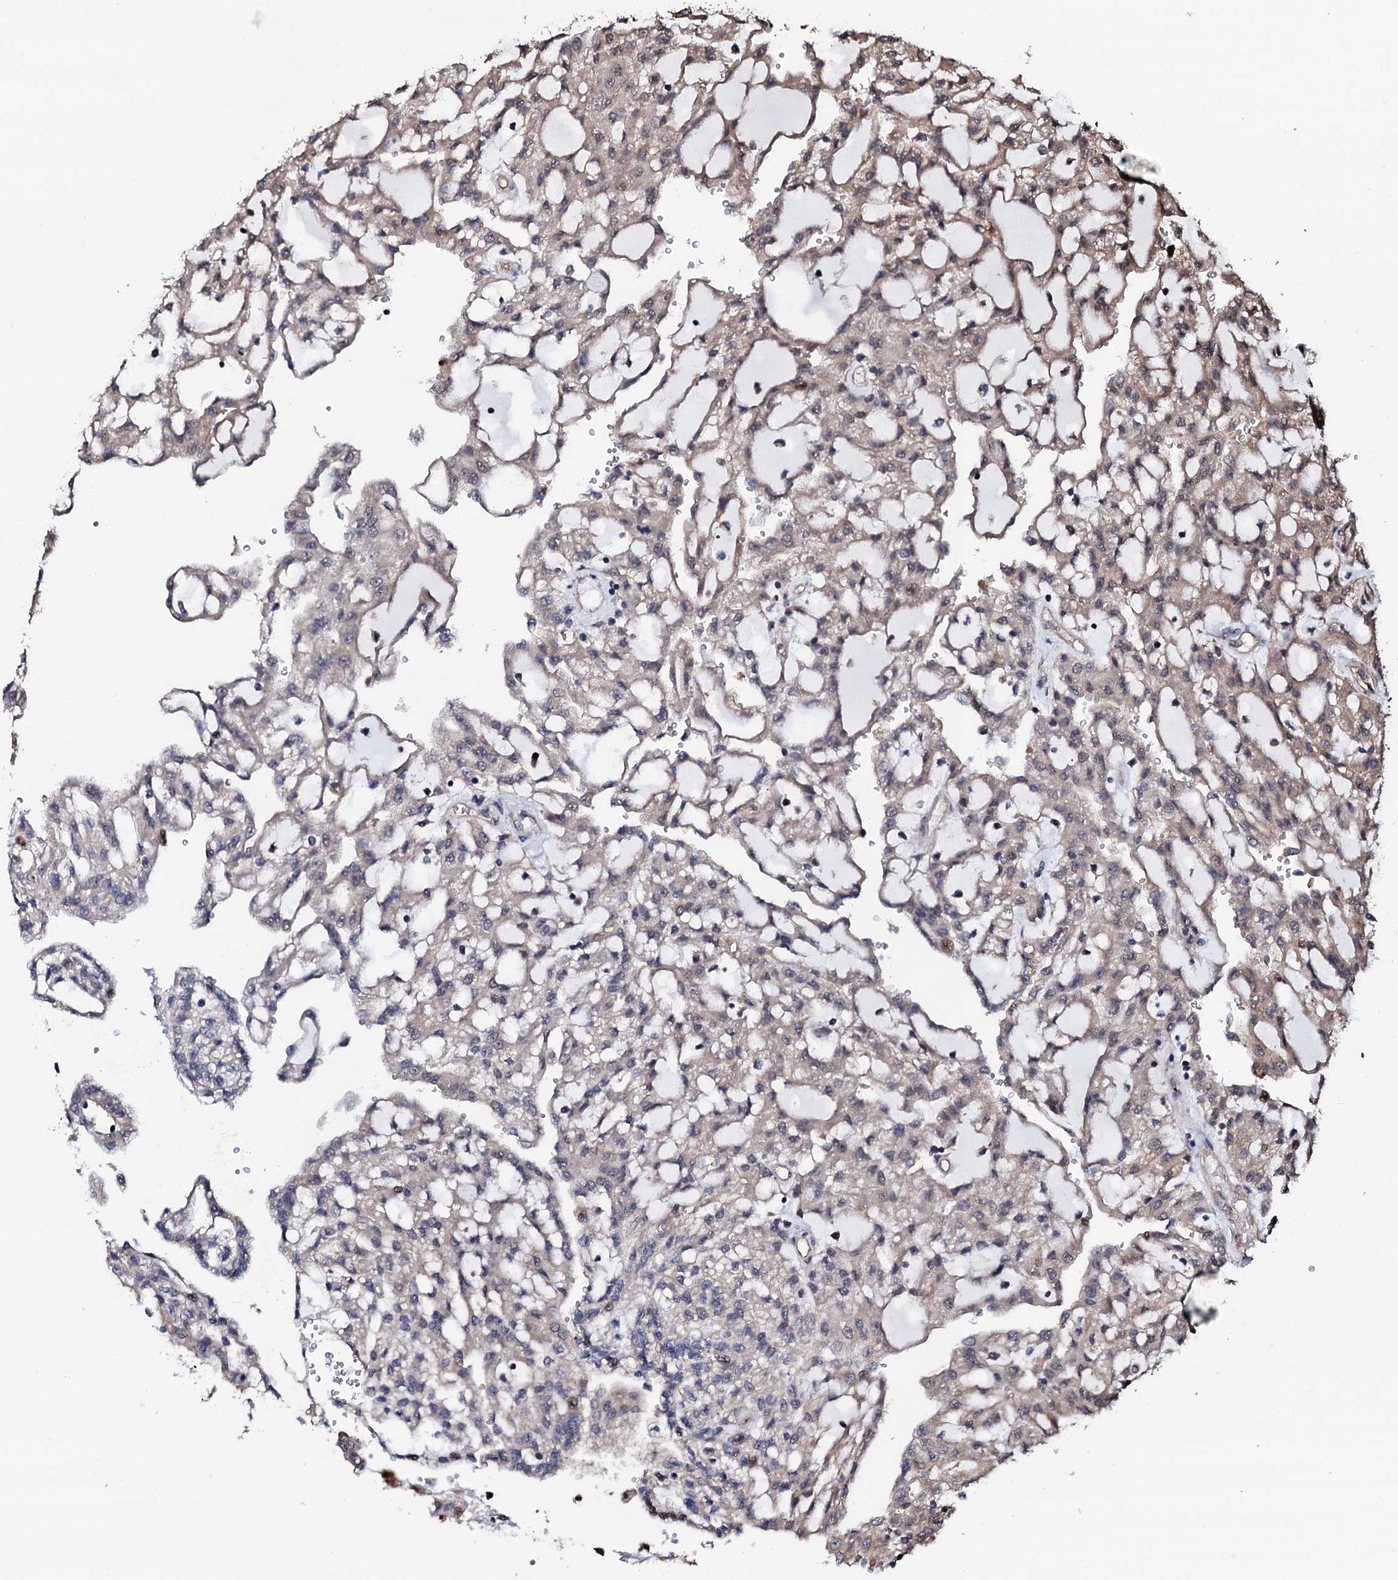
{"staining": {"intensity": "weak", "quantity": "25%-75%", "location": "cytoplasmic/membranous"}, "tissue": "renal cancer", "cell_type": "Tumor cells", "image_type": "cancer", "snomed": [{"axis": "morphology", "description": "Adenocarcinoma, NOS"}, {"axis": "topography", "description": "Kidney"}], "caption": "This micrograph displays renal adenocarcinoma stained with immunohistochemistry to label a protein in brown. The cytoplasmic/membranous of tumor cells show weak positivity for the protein. Nuclei are counter-stained blue.", "gene": "CKAP5", "patient": {"sex": "male", "age": 63}}